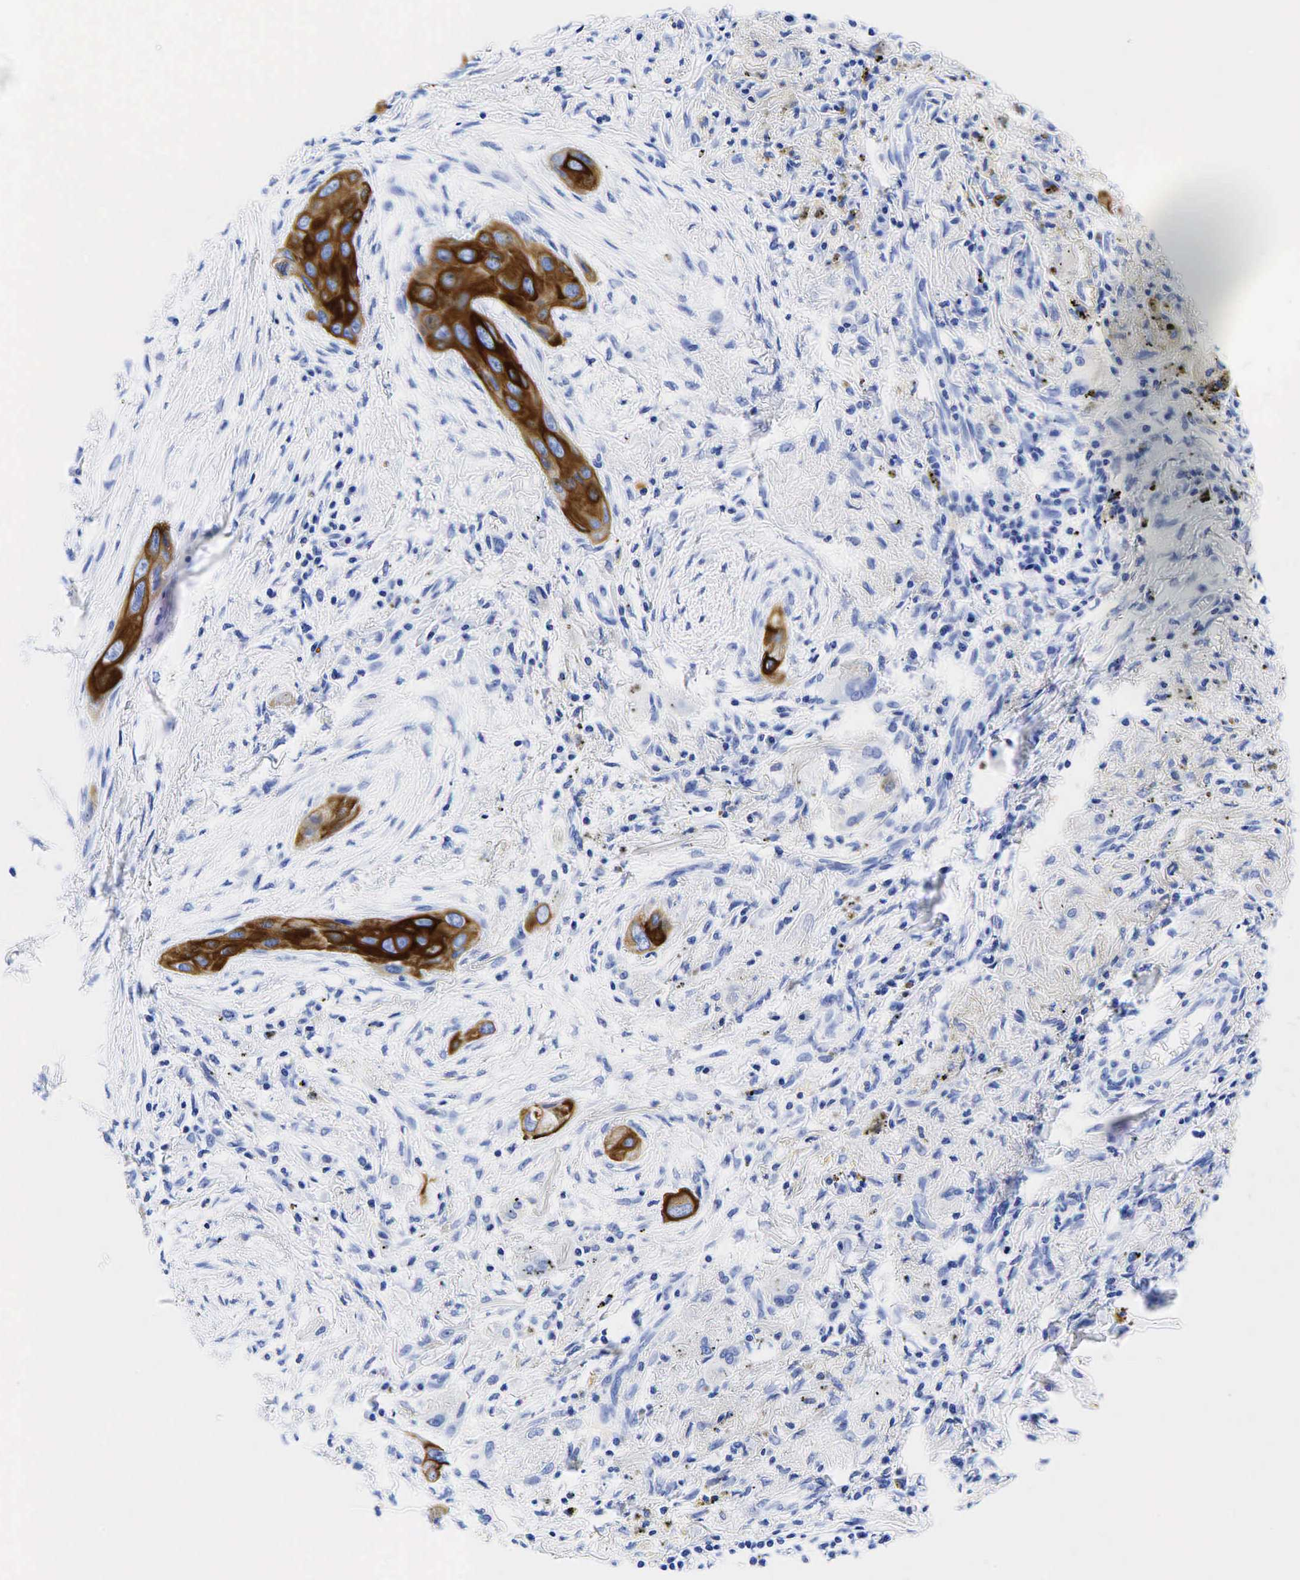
{"staining": {"intensity": "strong", "quantity": ">75%", "location": "cytoplasmic/membranous"}, "tissue": "lung cancer", "cell_type": "Tumor cells", "image_type": "cancer", "snomed": [{"axis": "morphology", "description": "Squamous cell carcinoma, NOS"}, {"axis": "topography", "description": "Lung"}], "caption": "This micrograph exhibits immunohistochemistry staining of lung squamous cell carcinoma, with high strong cytoplasmic/membranous staining in approximately >75% of tumor cells.", "gene": "KRT19", "patient": {"sex": "male", "age": 71}}